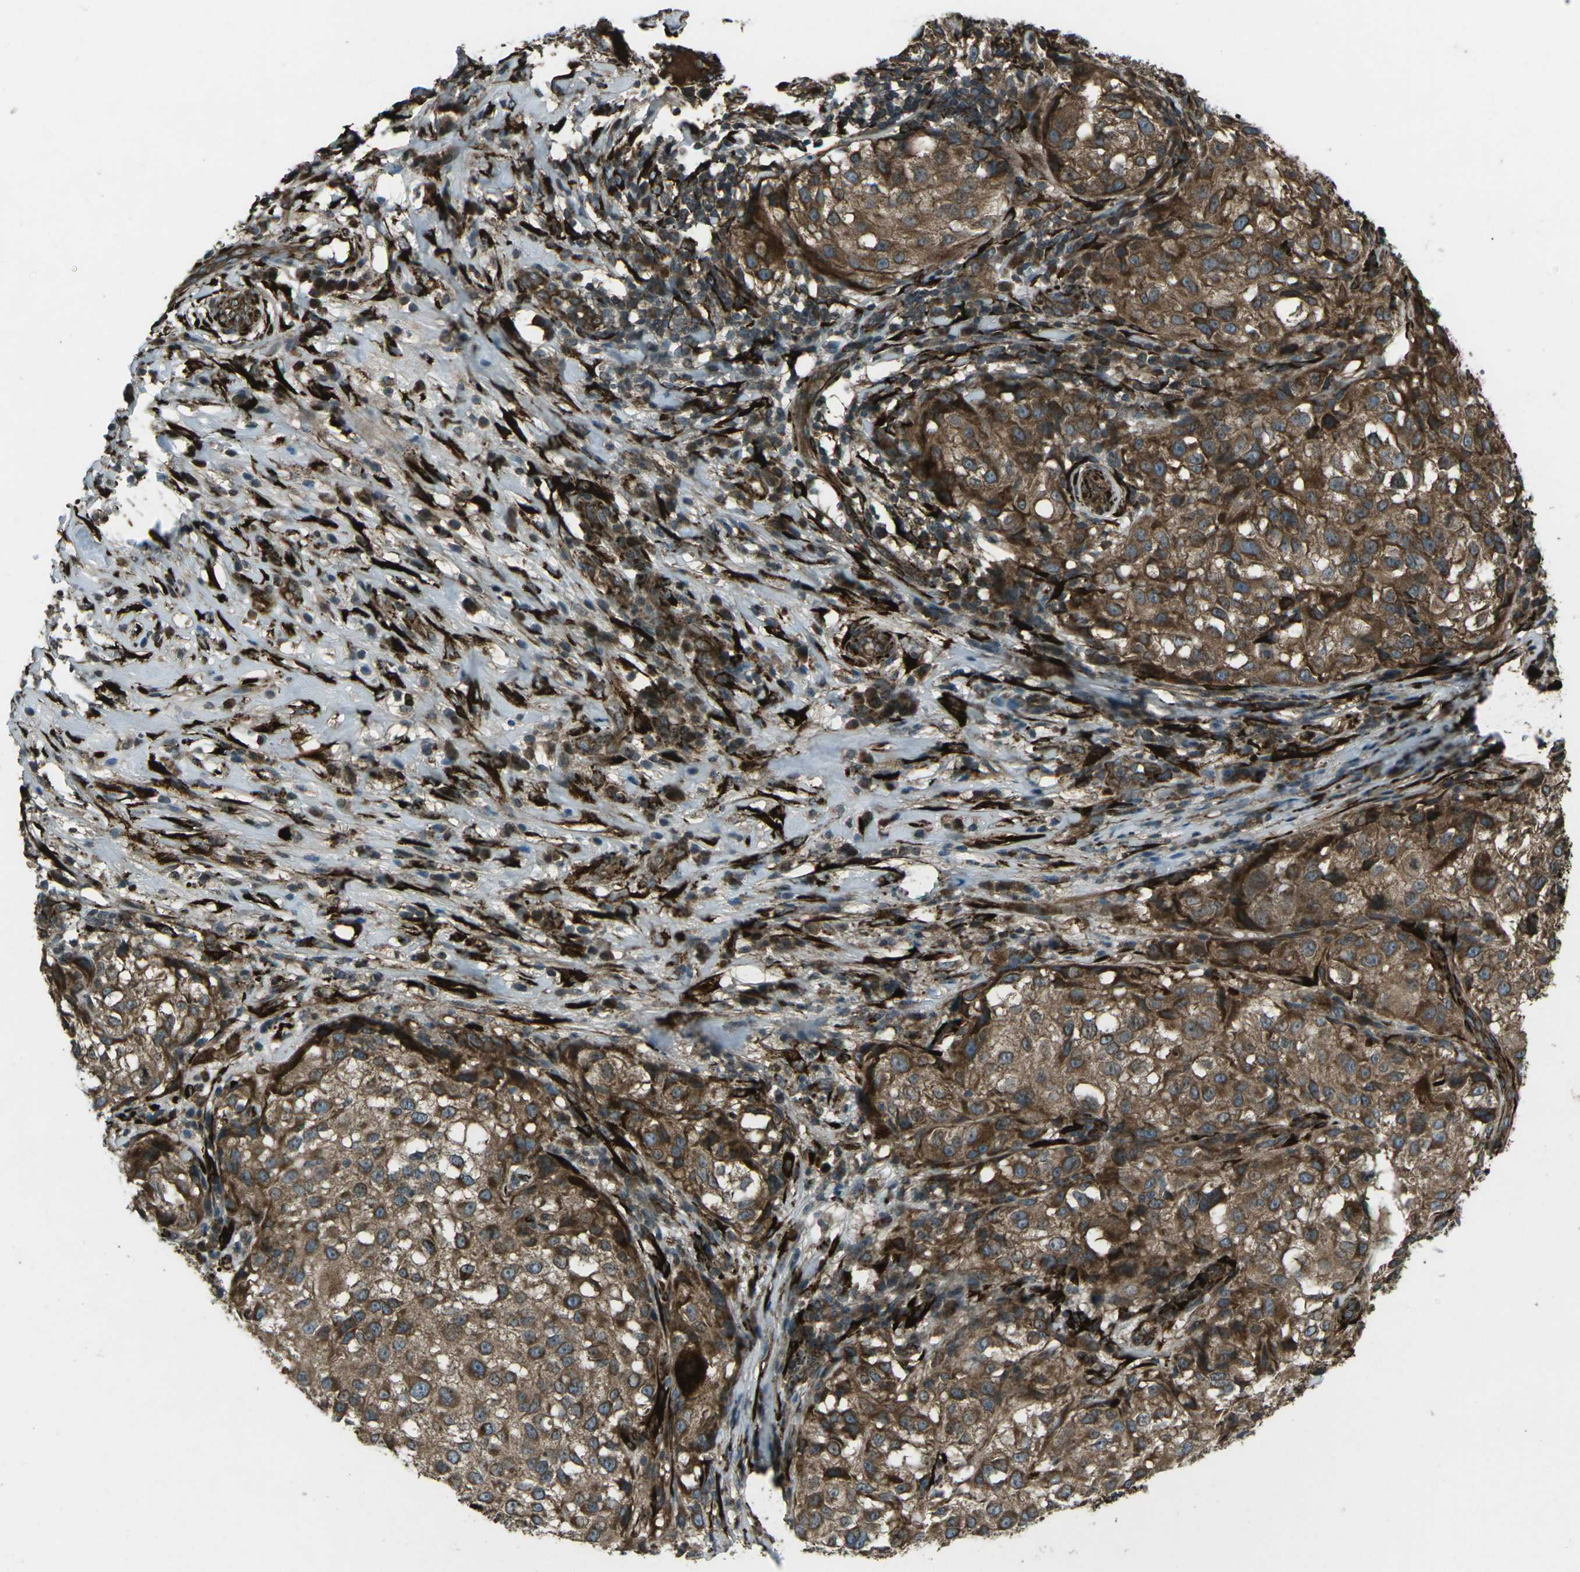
{"staining": {"intensity": "moderate", "quantity": ">75%", "location": "cytoplasmic/membranous"}, "tissue": "melanoma", "cell_type": "Tumor cells", "image_type": "cancer", "snomed": [{"axis": "morphology", "description": "Necrosis, NOS"}, {"axis": "morphology", "description": "Malignant melanoma, NOS"}, {"axis": "topography", "description": "Skin"}], "caption": "There is medium levels of moderate cytoplasmic/membranous staining in tumor cells of malignant melanoma, as demonstrated by immunohistochemical staining (brown color).", "gene": "LSMEM1", "patient": {"sex": "female", "age": 87}}